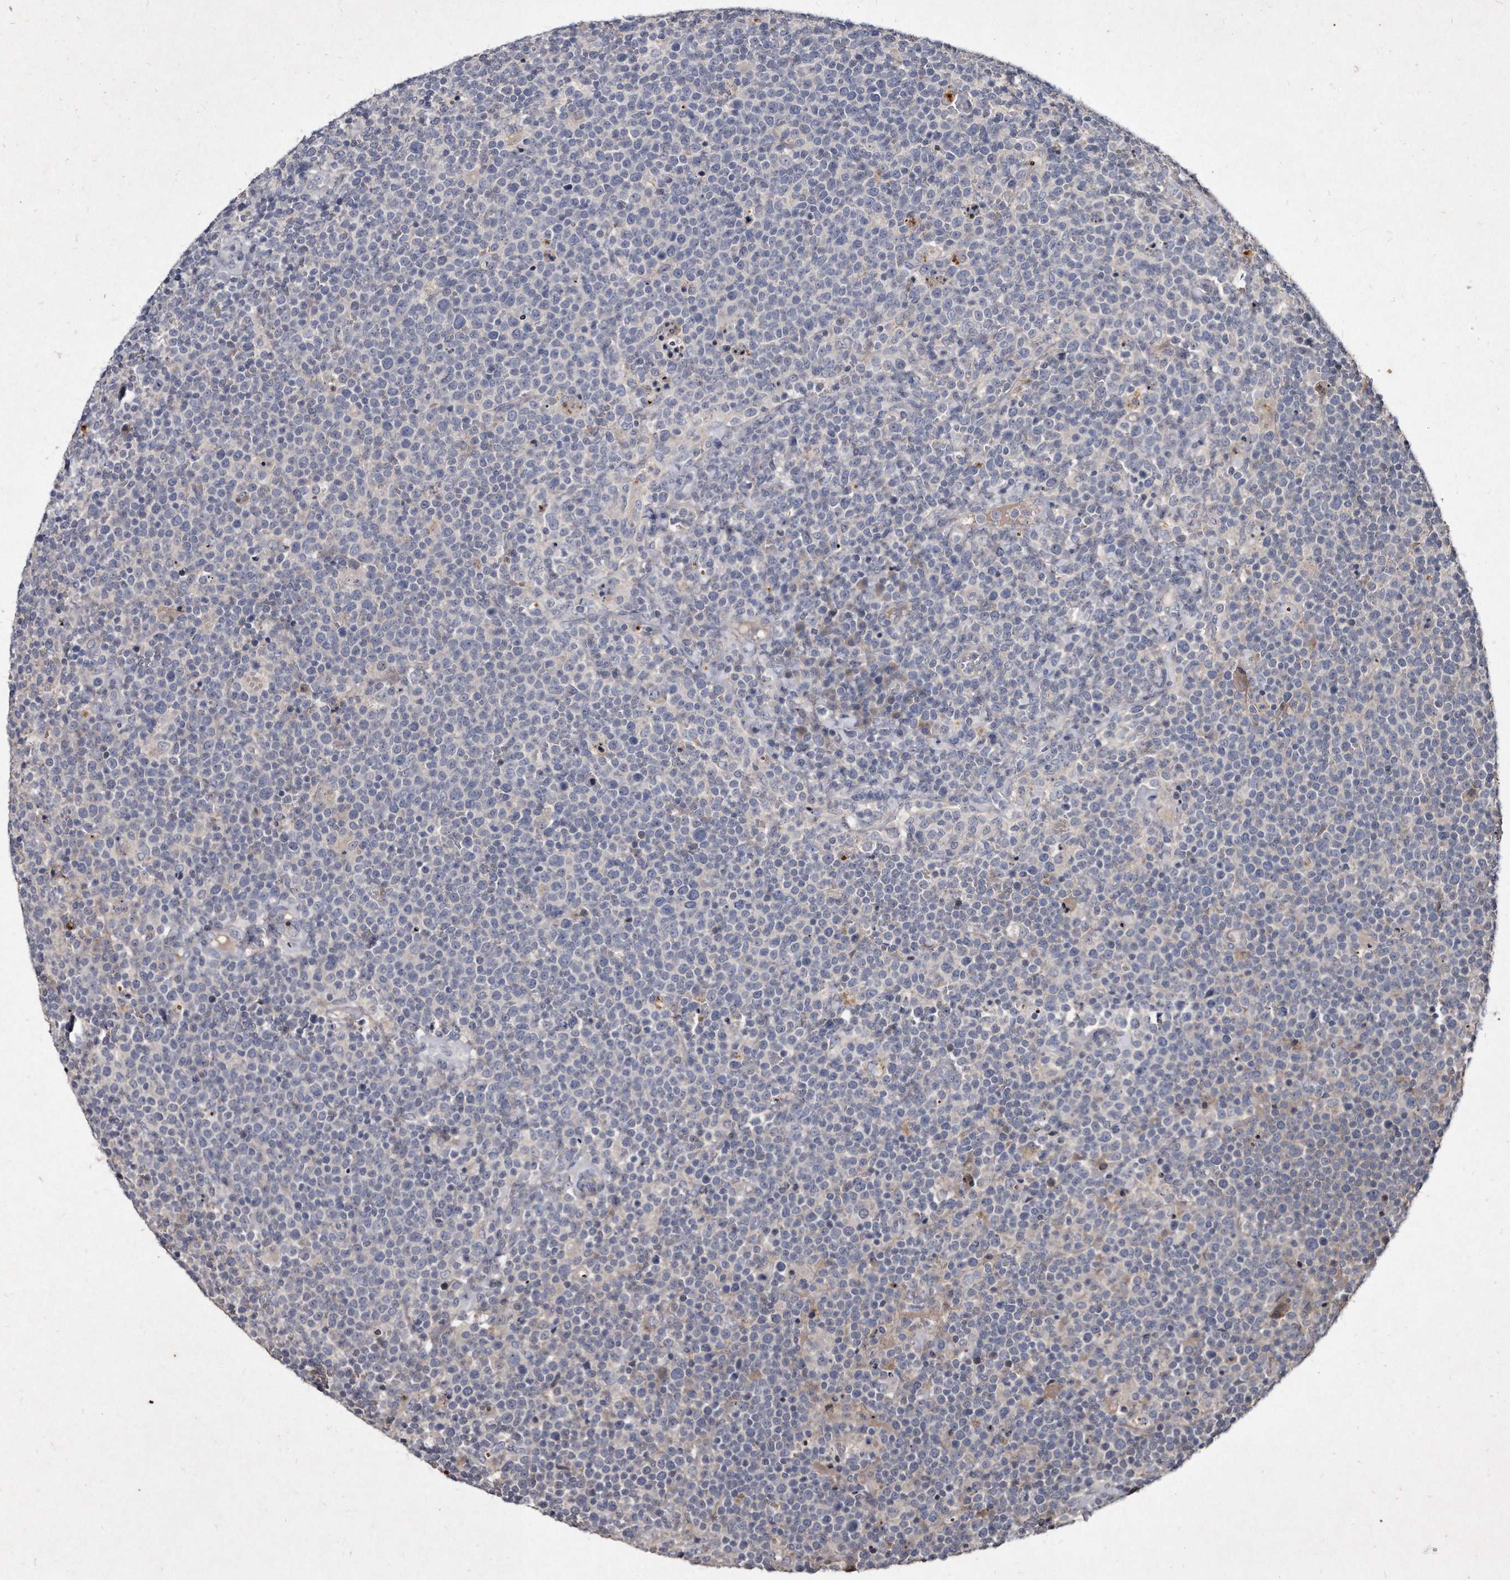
{"staining": {"intensity": "negative", "quantity": "none", "location": "none"}, "tissue": "lymphoma", "cell_type": "Tumor cells", "image_type": "cancer", "snomed": [{"axis": "morphology", "description": "Malignant lymphoma, non-Hodgkin's type, High grade"}, {"axis": "topography", "description": "Lymph node"}], "caption": "Tumor cells show no significant protein staining in lymphoma.", "gene": "KLHDC3", "patient": {"sex": "male", "age": 61}}